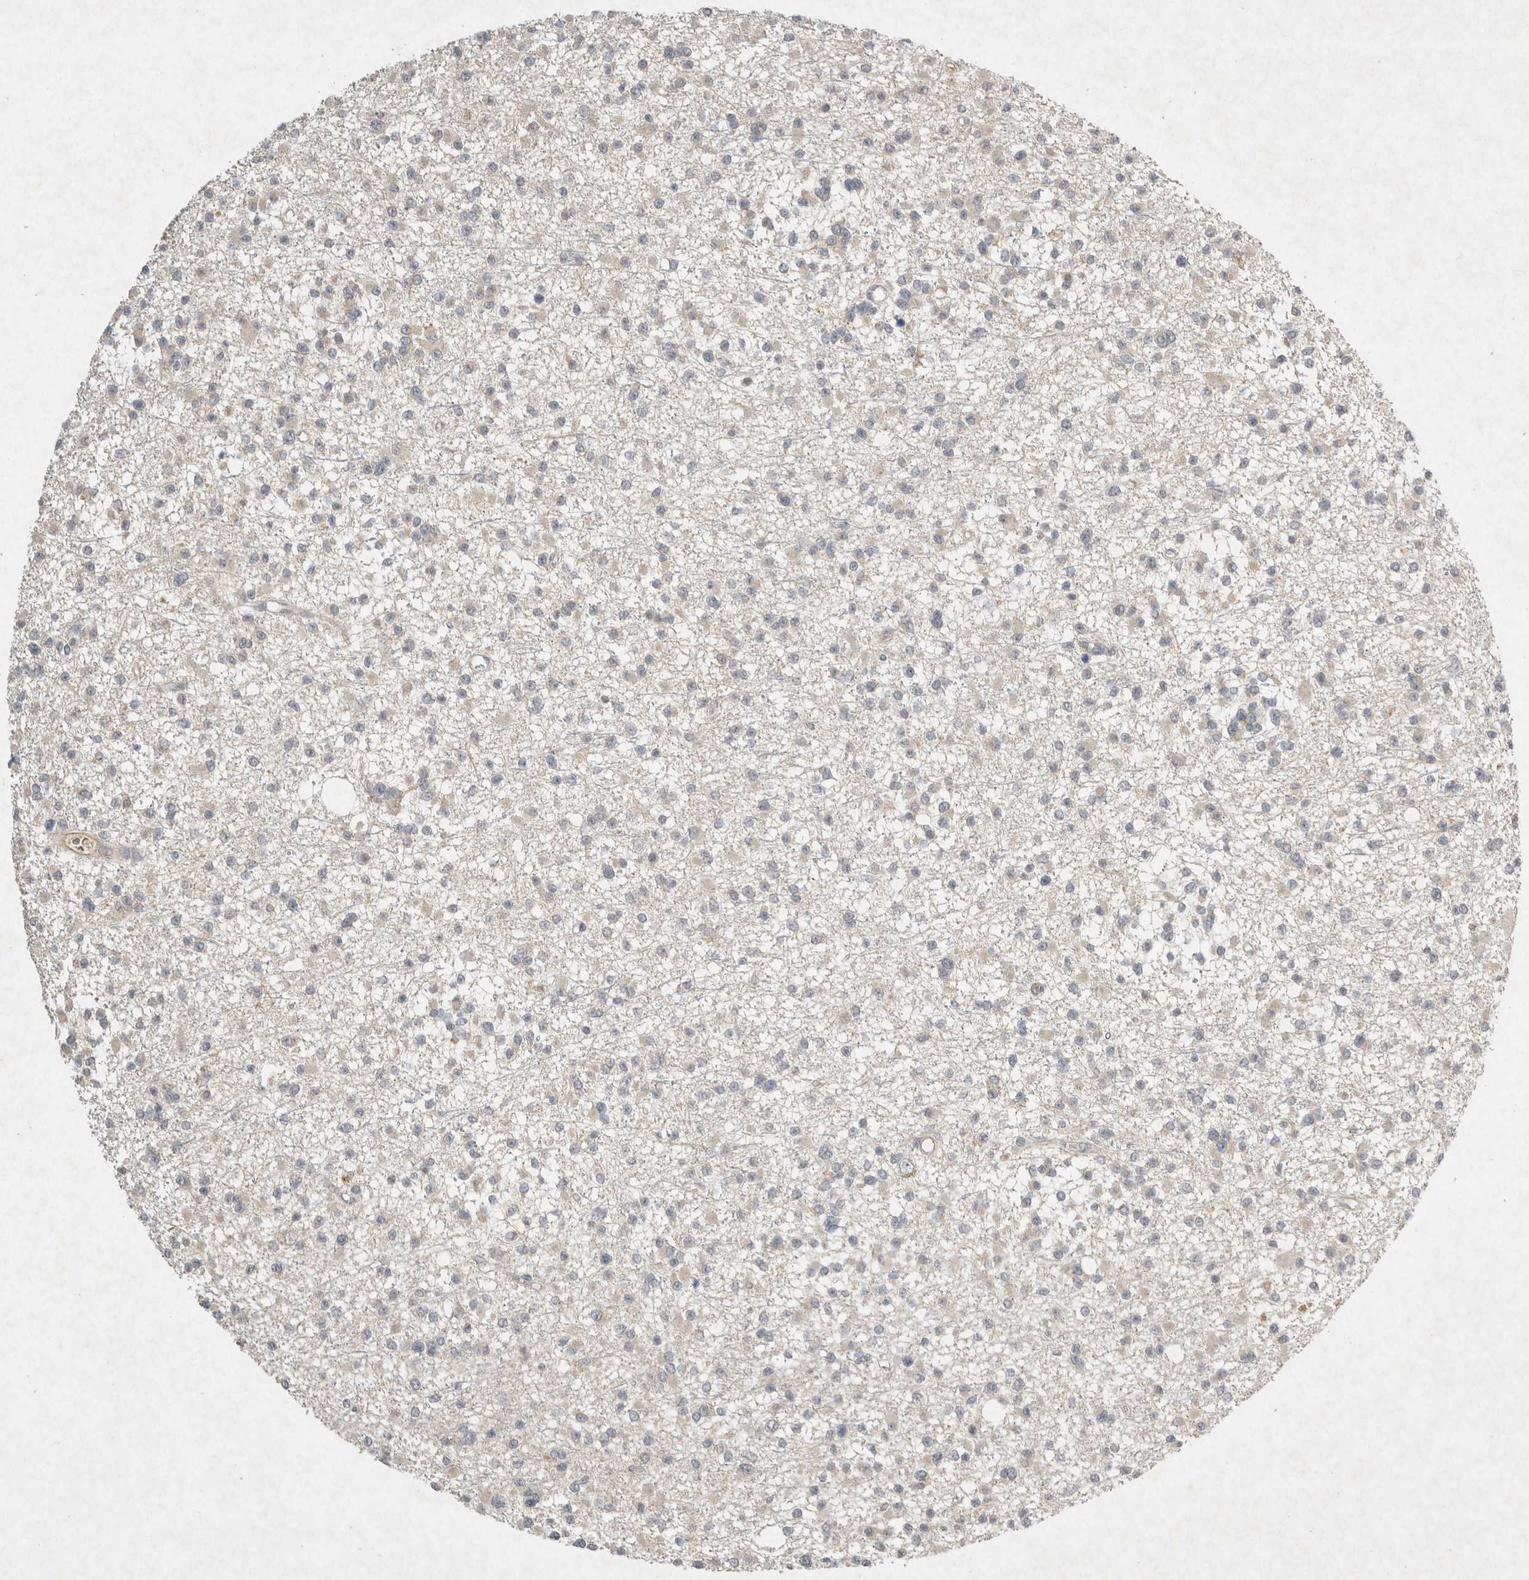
{"staining": {"intensity": "negative", "quantity": "none", "location": "none"}, "tissue": "glioma", "cell_type": "Tumor cells", "image_type": "cancer", "snomed": [{"axis": "morphology", "description": "Glioma, malignant, Low grade"}, {"axis": "topography", "description": "Brain"}], "caption": "Malignant glioma (low-grade) stained for a protein using immunohistochemistry (IHC) displays no expression tumor cells.", "gene": "LOXL2", "patient": {"sex": "female", "age": 22}}